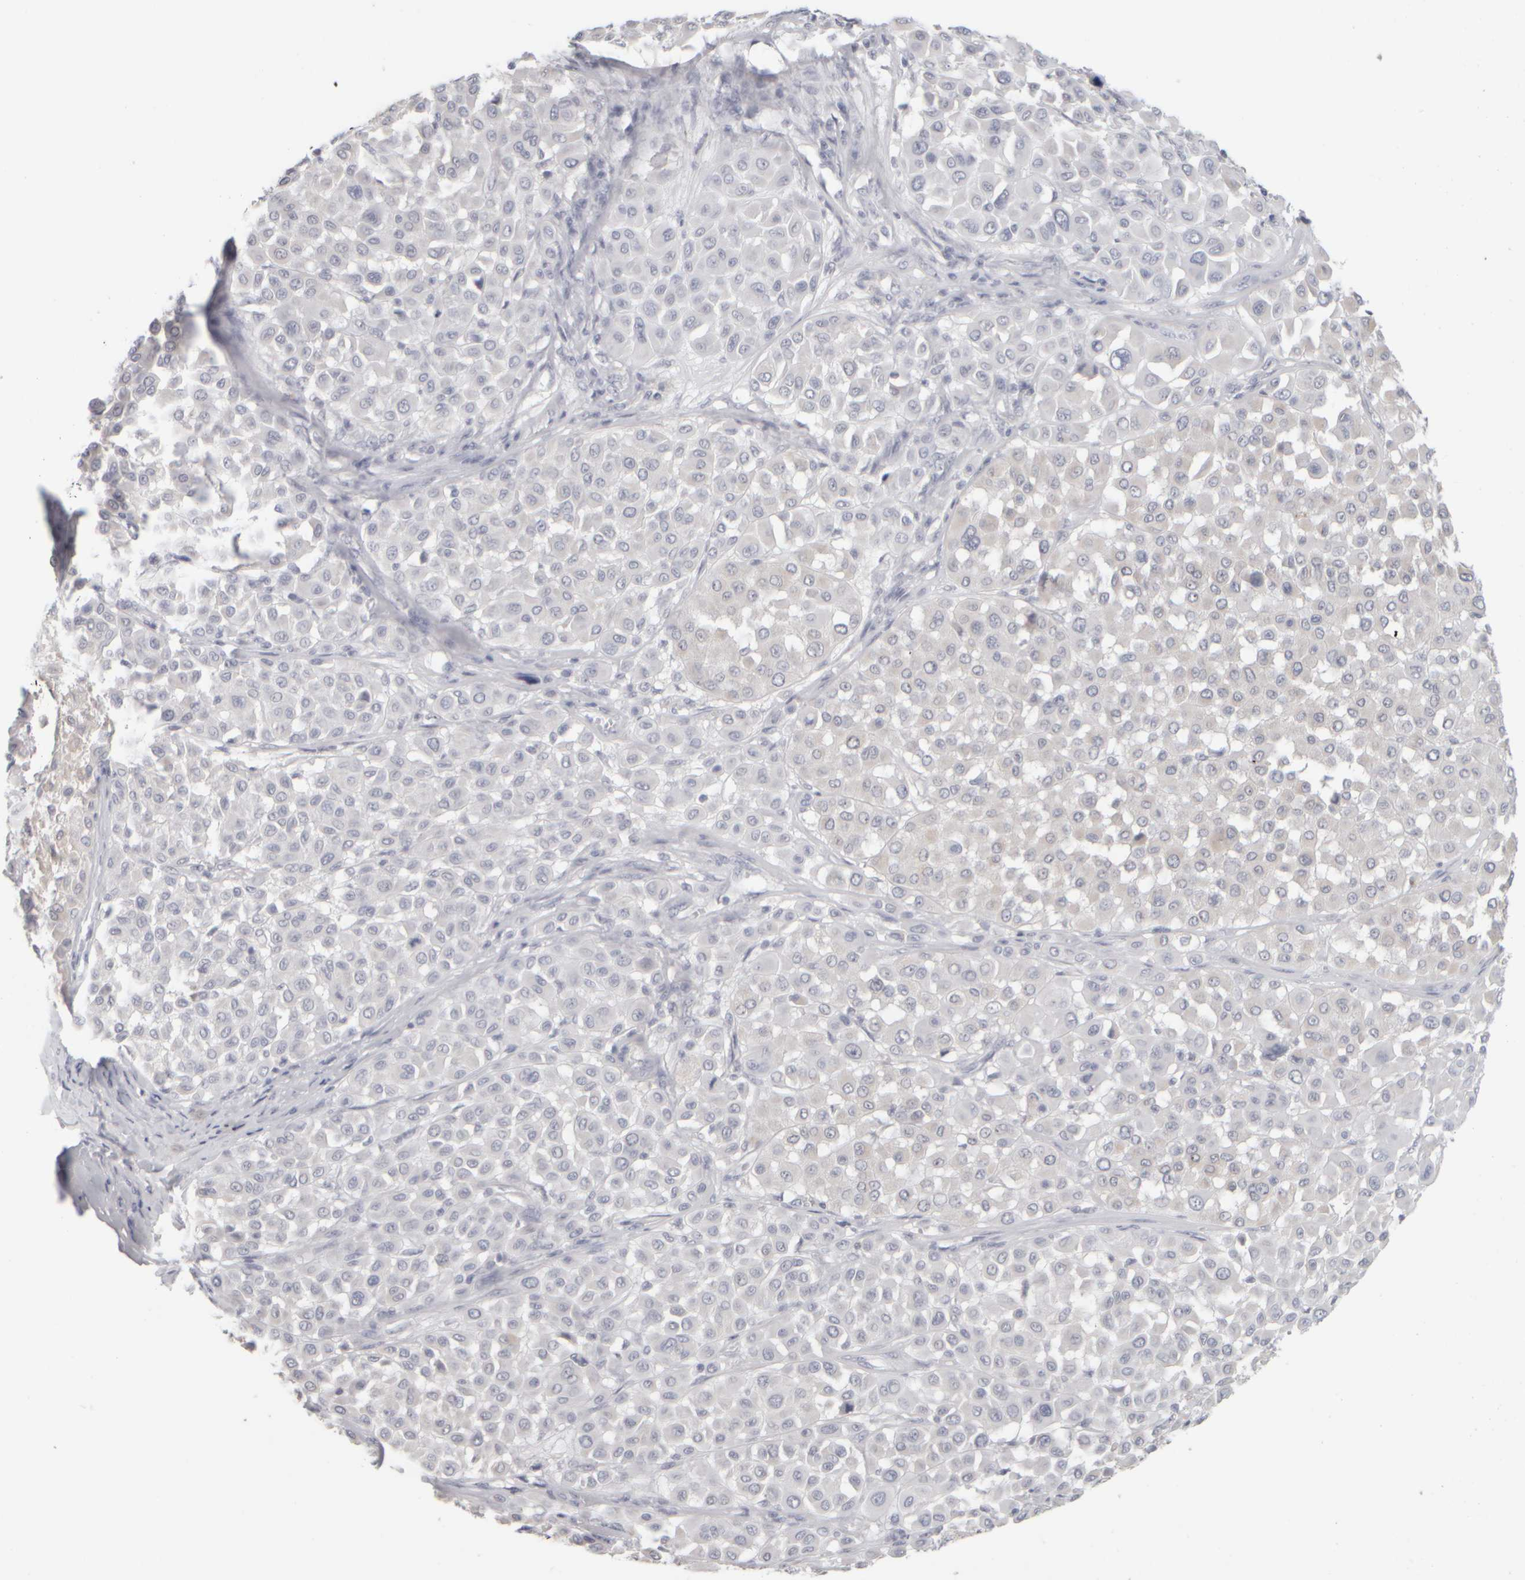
{"staining": {"intensity": "negative", "quantity": "none", "location": "none"}, "tissue": "melanoma", "cell_type": "Tumor cells", "image_type": "cancer", "snomed": [{"axis": "morphology", "description": "Malignant melanoma, Metastatic site"}, {"axis": "topography", "description": "Soft tissue"}], "caption": "High magnification brightfield microscopy of malignant melanoma (metastatic site) stained with DAB (brown) and counterstained with hematoxylin (blue): tumor cells show no significant staining.", "gene": "DCXR", "patient": {"sex": "male", "age": 41}}